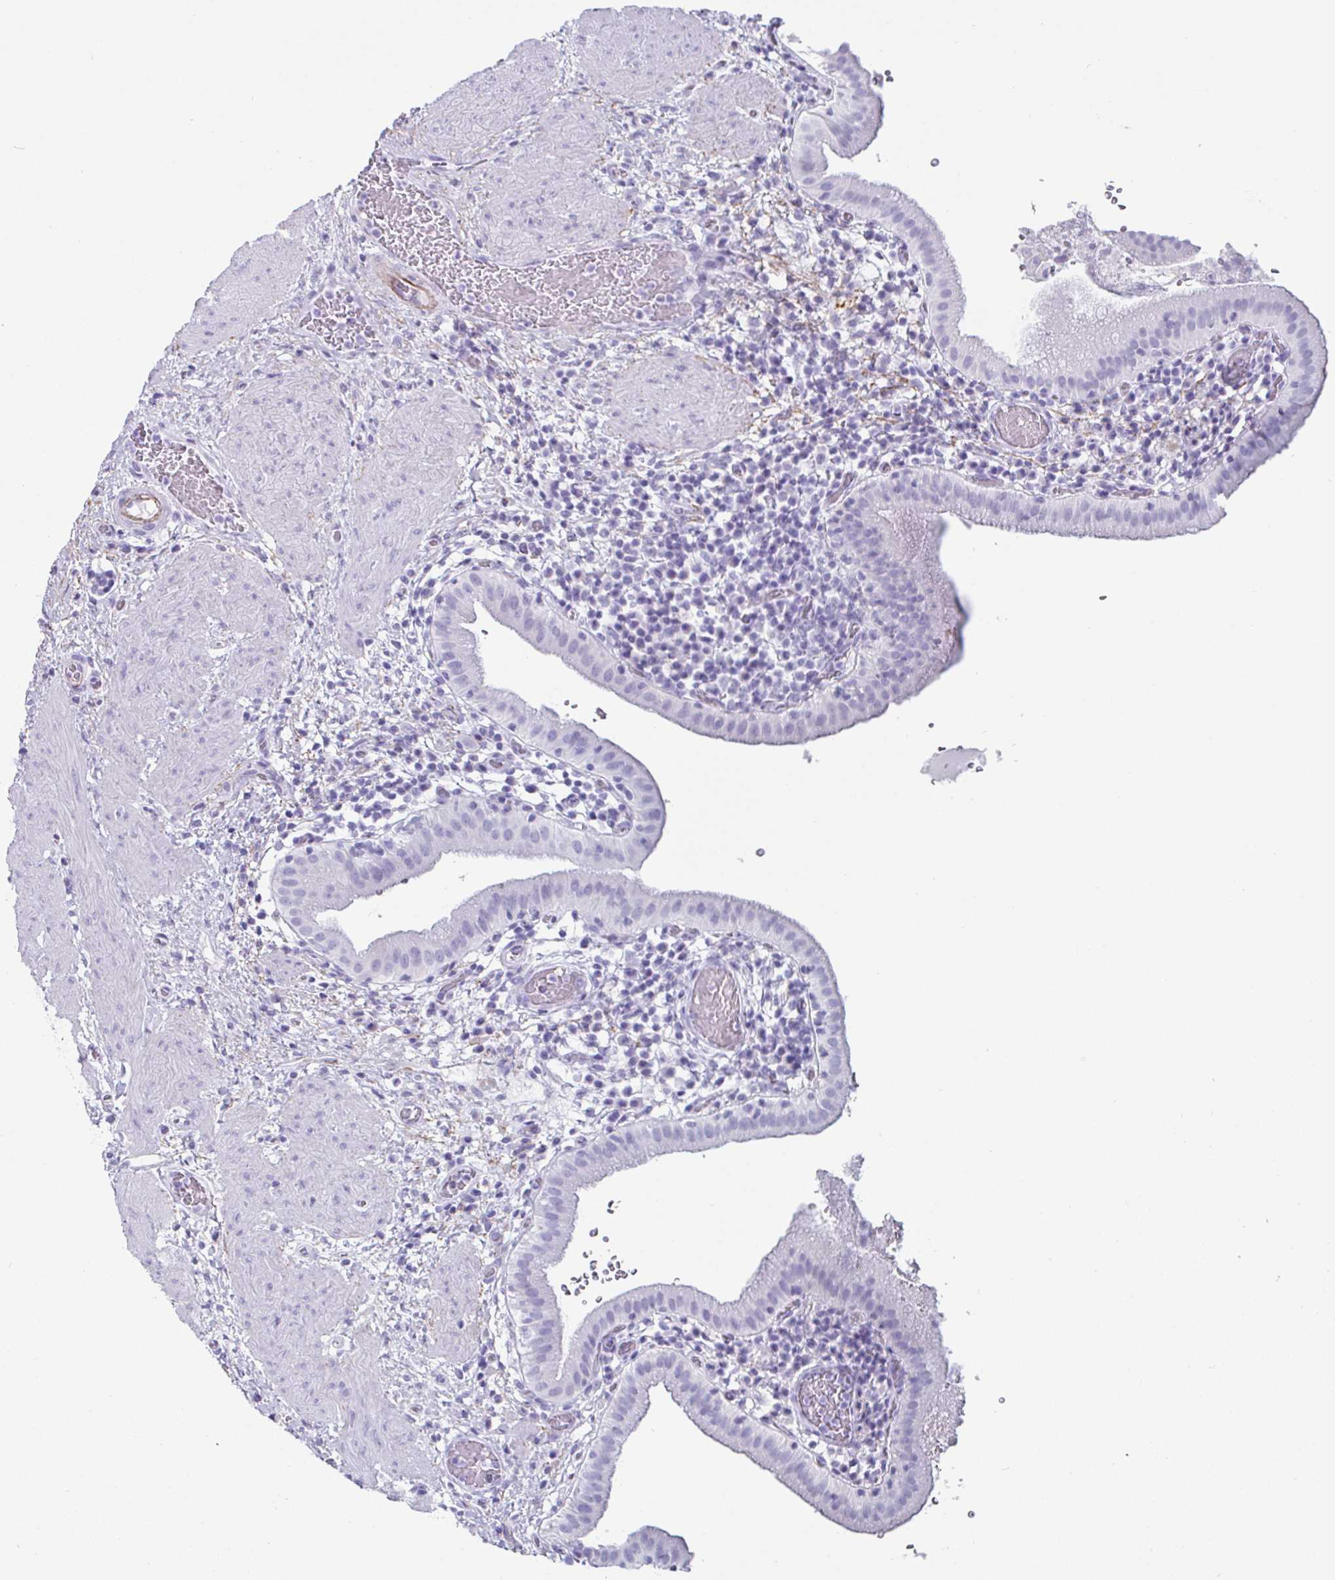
{"staining": {"intensity": "negative", "quantity": "none", "location": "none"}, "tissue": "gallbladder", "cell_type": "Glandular cells", "image_type": "normal", "snomed": [{"axis": "morphology", "description": "Normal tissue, NOS"}, {"axis": "topography", "description": "Gallbladder"}], "caption": "Immunohistochemical staining of normal gallbladder displays no significant staining in glandular cells.", "gene": "CREG2", "patient": {"sex": "male", "age": 26}}